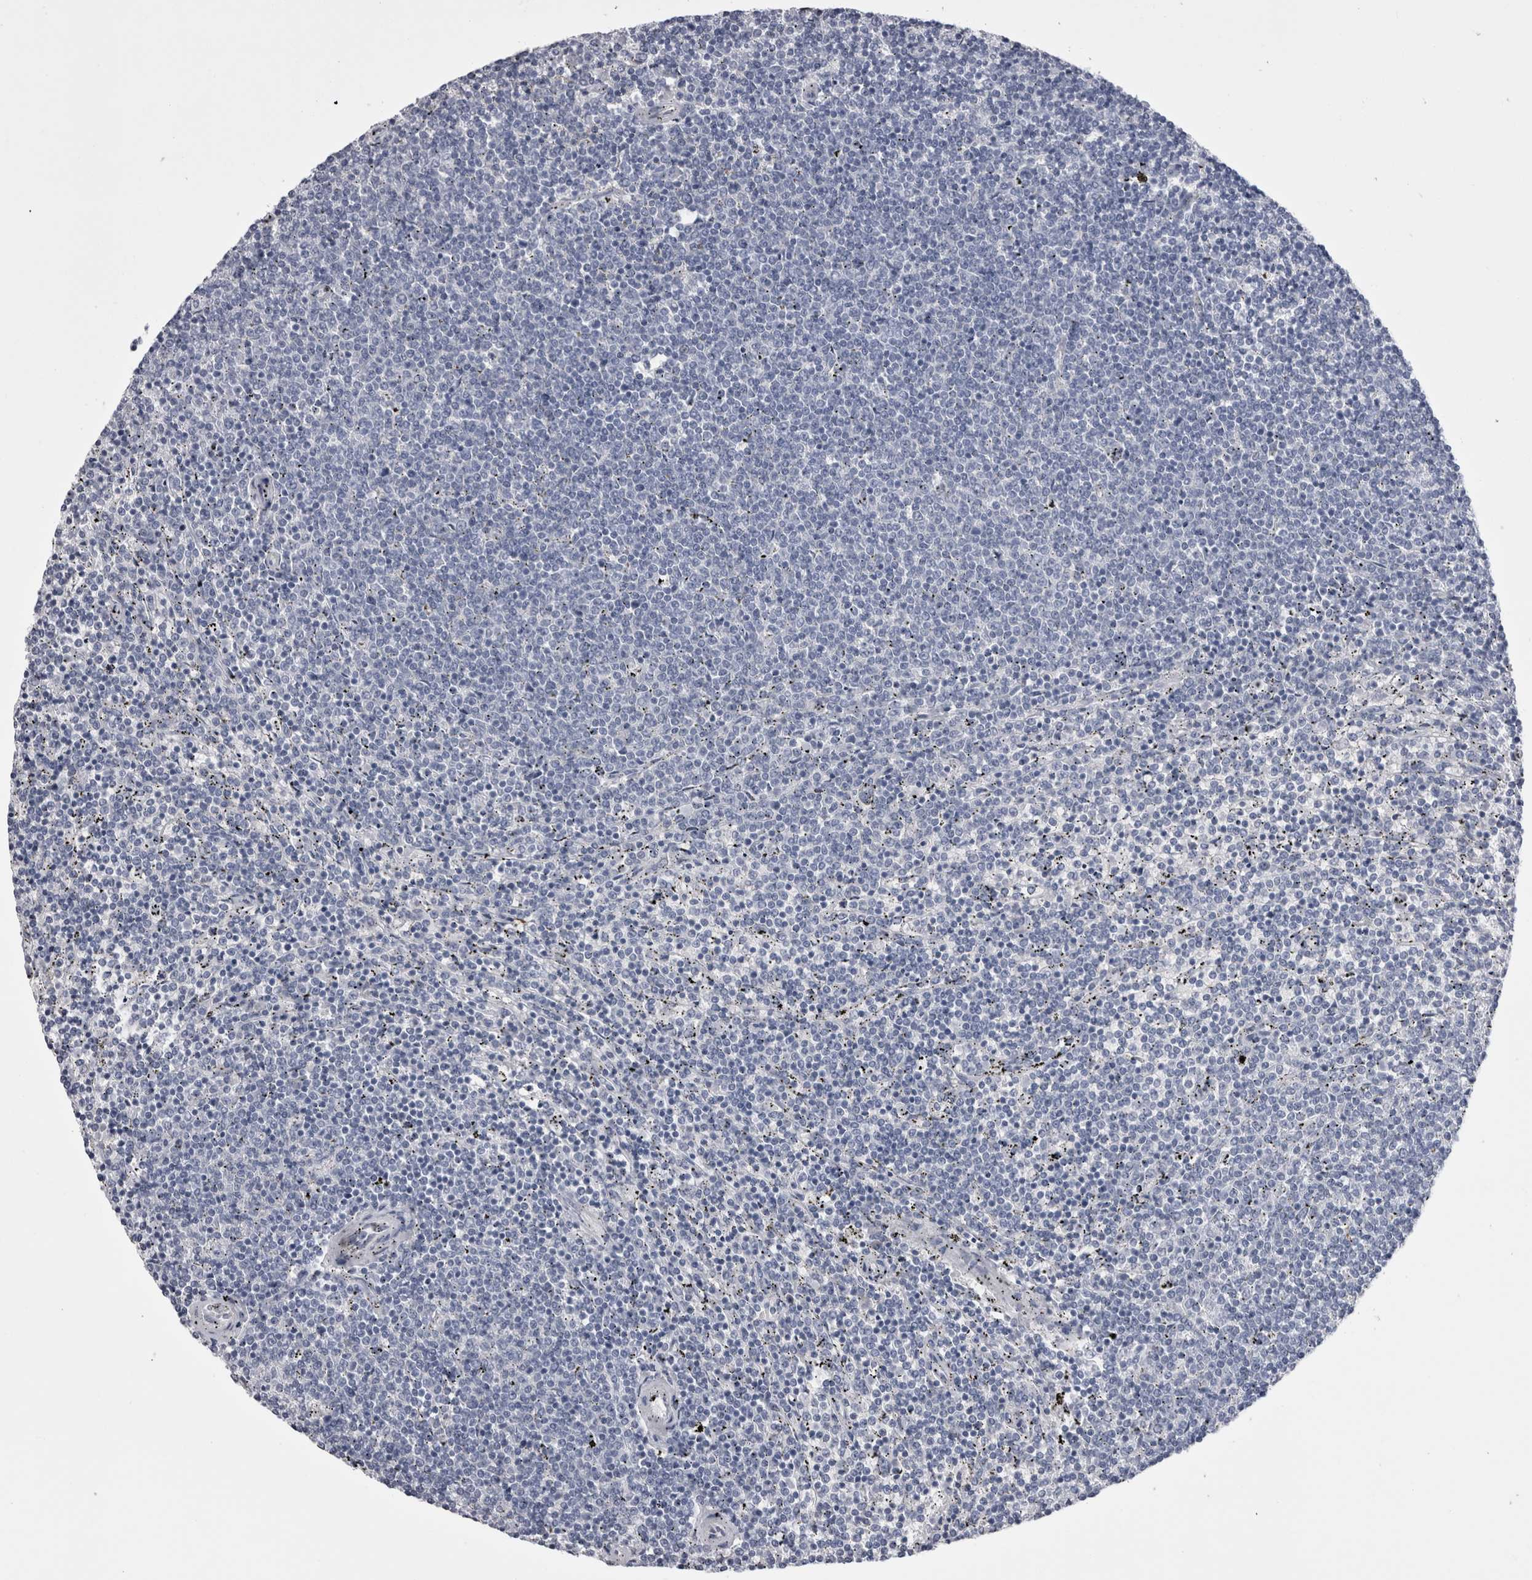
{"staining": {"intensity": "negative", "quantity": "none", "location": "none"}, "tissue": "lymphoma", "cell_type": "Tumor cells", "image_type": "cancer", "snomed": [{"axis": "morphology", "description": "Malignant lymphoma, non-Hodgkin's type, Low grade"}, {"axis": "topography", "description": "Spleen"}], "caption": "Immunohistochemical staining of human lymphoma exhibits no significant expression in tumor cells.", "gene": "CDHR5", "patient": {"sex": "female", "age": 50}}